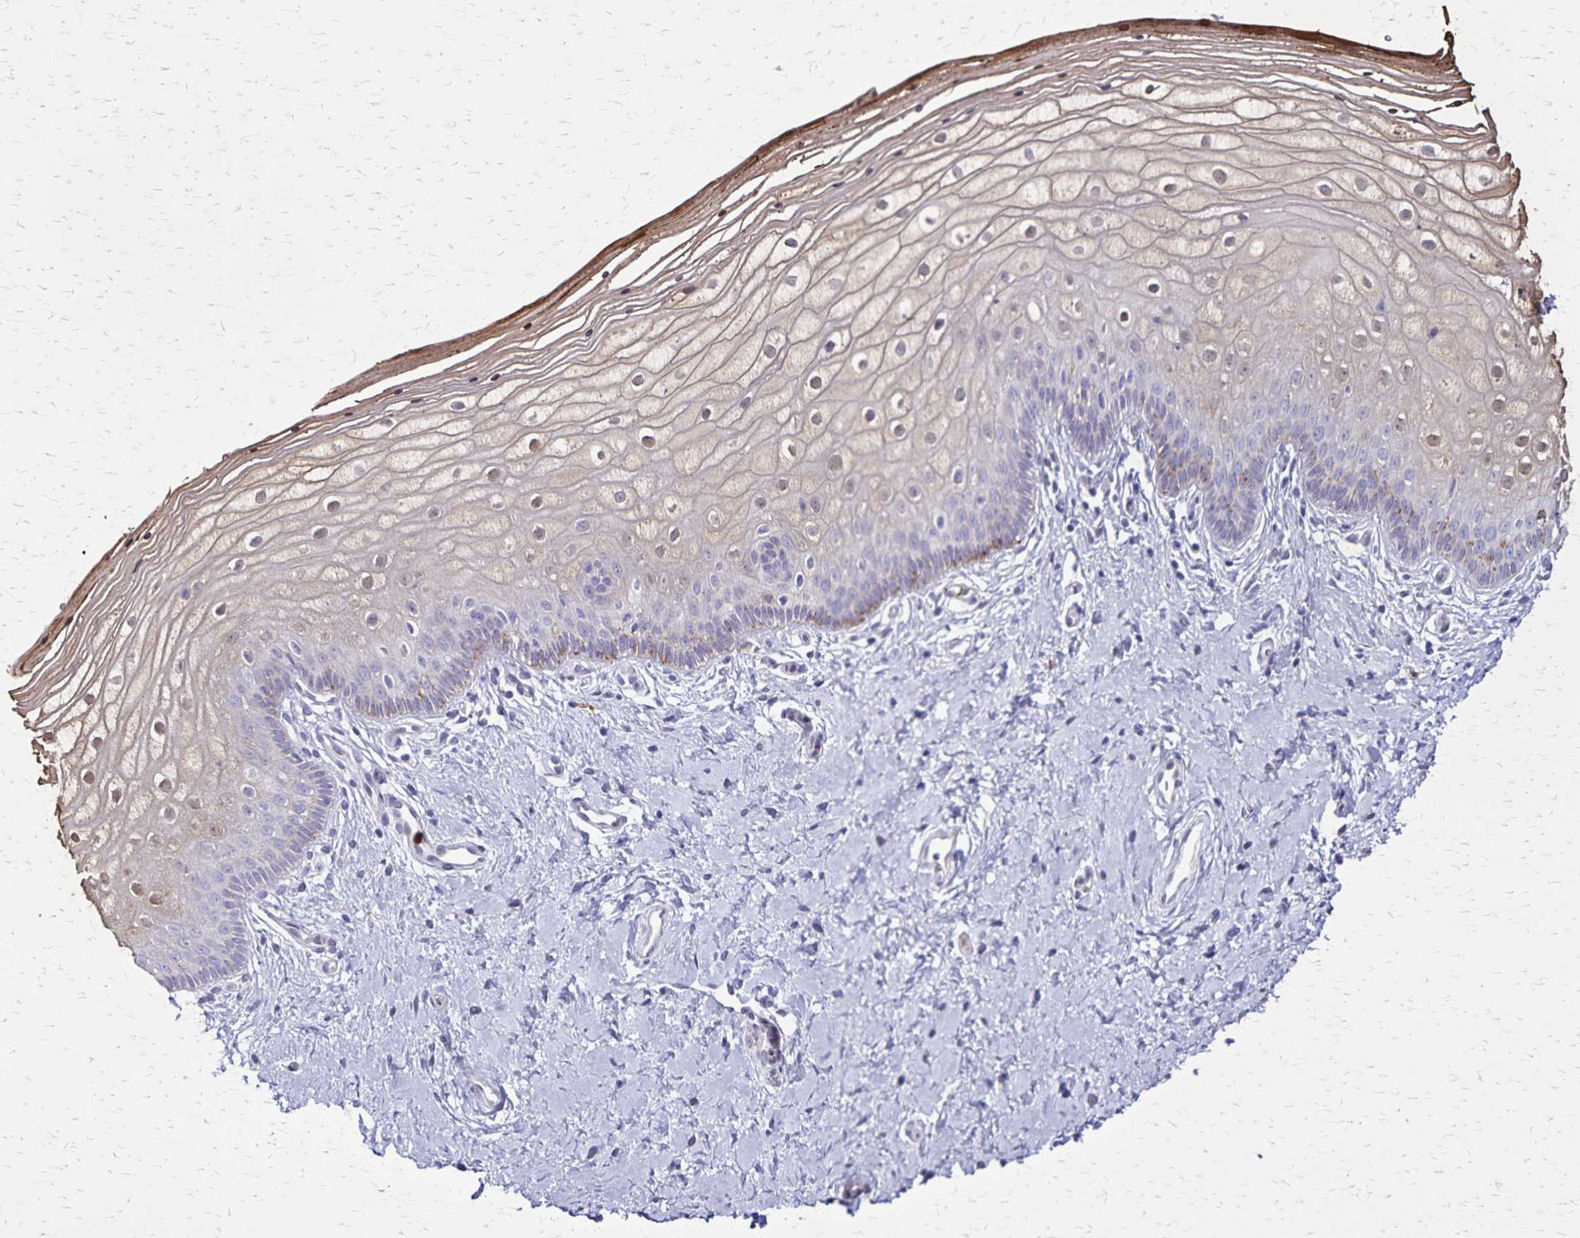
{"staining": {"intensity": "weak", "quantity": "25%-75%", "location": "nuclear"}, "tissue": "vagina", "cell_type": "Squamous epithelial cells", "image_type": "normal", "snomed": [{"axis": "morphology", "description": "Normal tissue, NOS"}, {"axis": "topography", "description": "Vagina"}], "caption": "Protein staining by IHC displays weak nuclear positivity in about 25%-75% of squamous epithelial cells in benign vagina.", "gene": "ULBP3", "patient": {"sex": "female", "age": 39}}